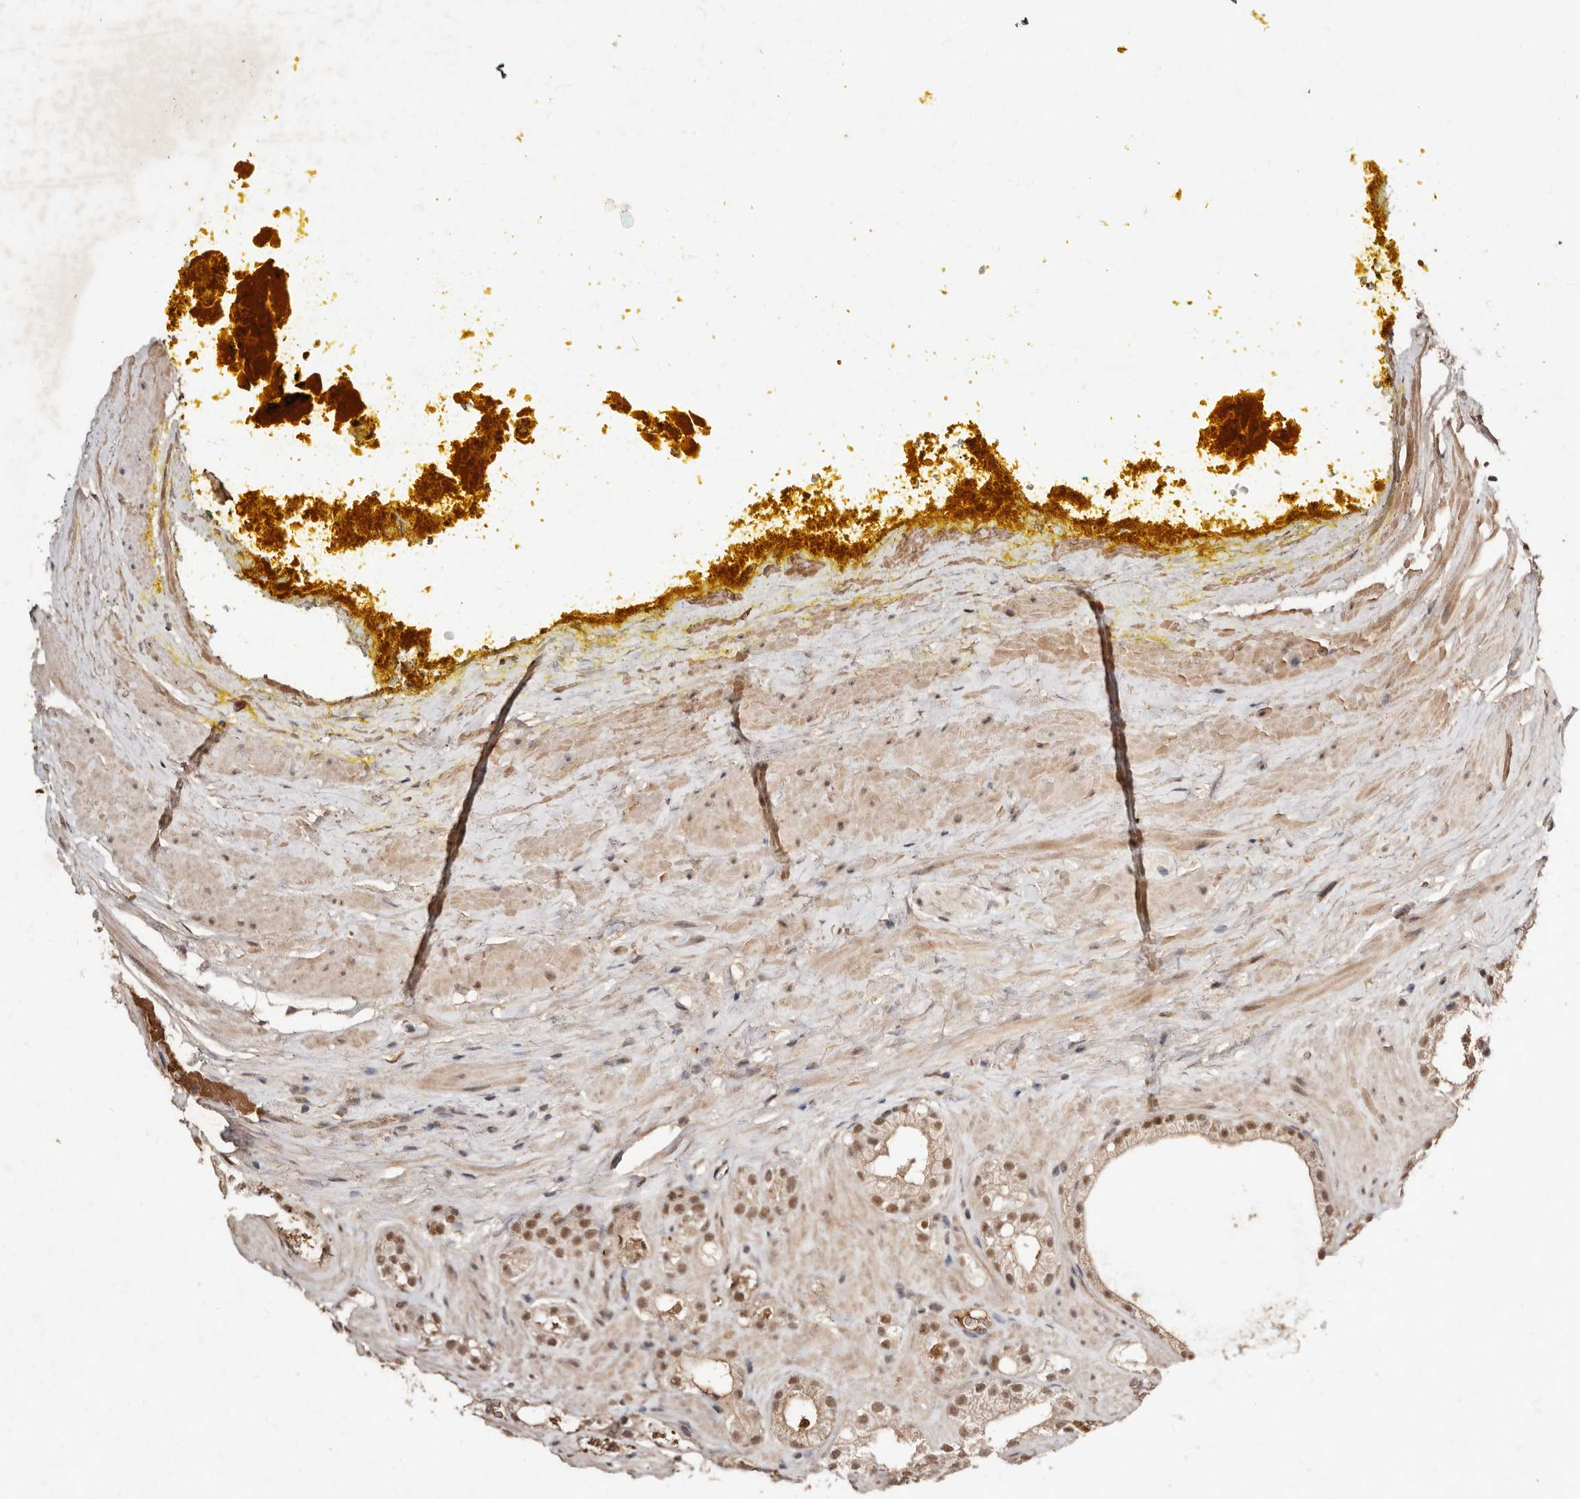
{"staining": {"intensity": "moderate", "quantity": ">75%", "location": "nuclear"}, "tissue": "prostate cancer", "cell_type": "Tumor cells", "image_type": "cancer", "snomed": [{"axis": "morphology", "description": "Adenocarcinoma, High grade"}, {"axis": "topography", "description": "Prostate"}], "caption": "Human prostate cancer stained for a protein (brown) demonstrates moderate nuclear positive positivity in approximately >75% of tumor cells.", "gene": "BICRAL", "patient": {"sex": "male", "age": 58}}